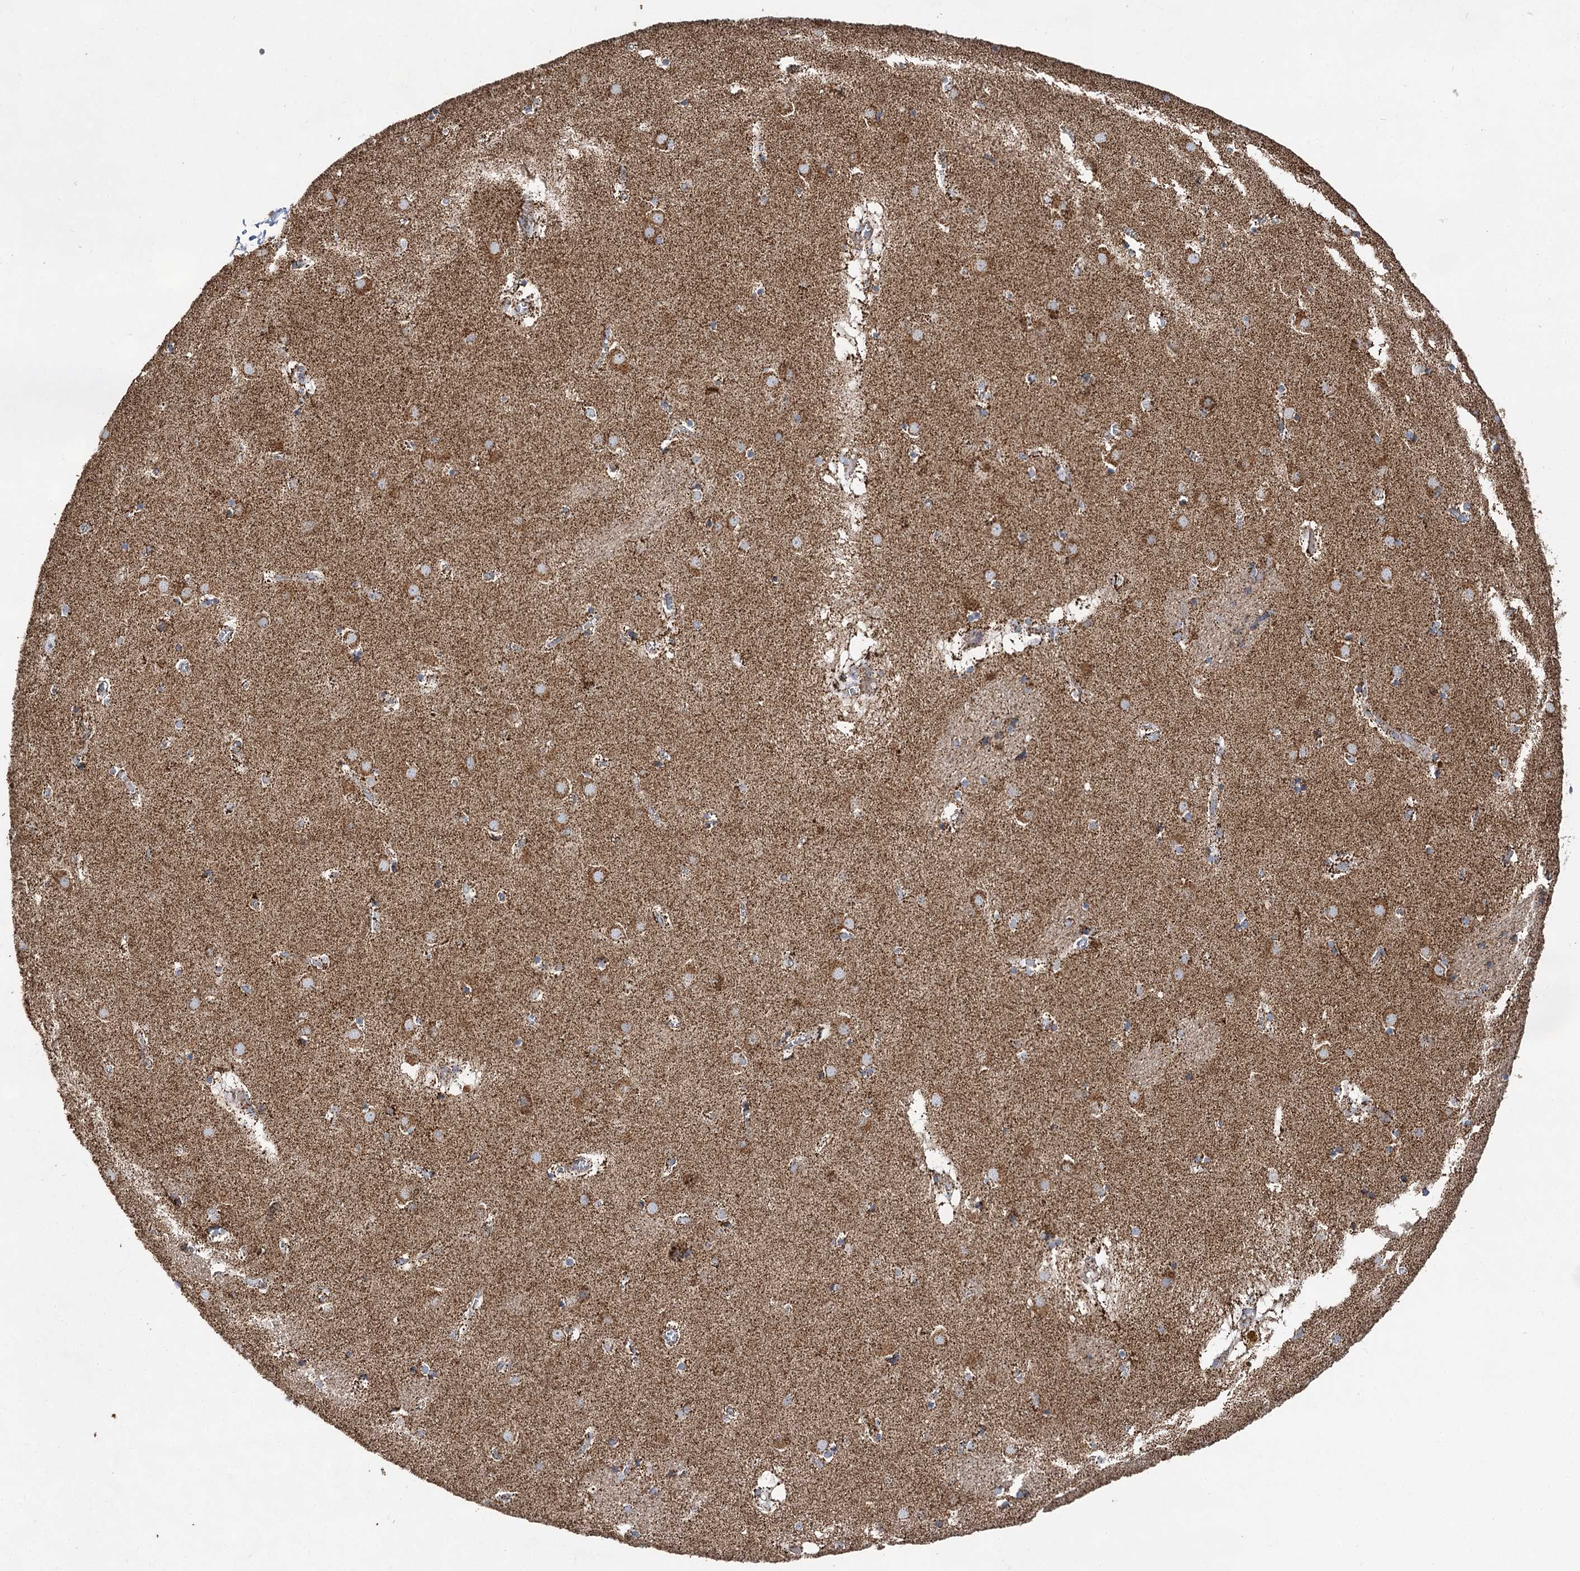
{"staining": {"intensity": "strong", "quantity": "25%-75%", "location": "cytoplasmic/membranous"}, "tissue": "caudate", "cell_type": "Glial cells", "image_type": "normal", "snomed": [{"axis": "morphology", "description": "Normal tissue, NOS"}, {"axis": "topography", "description": "Lateral ventricle wall"}], "caption": "Immunohistochemistry (DAB) staining of normal human caudate exhibits strong cytoplasmic/membranous protein expression in about 25%-75% of glial cells.", "gene": "NADK2", "patient": {"sex": "male", "age": 70}}